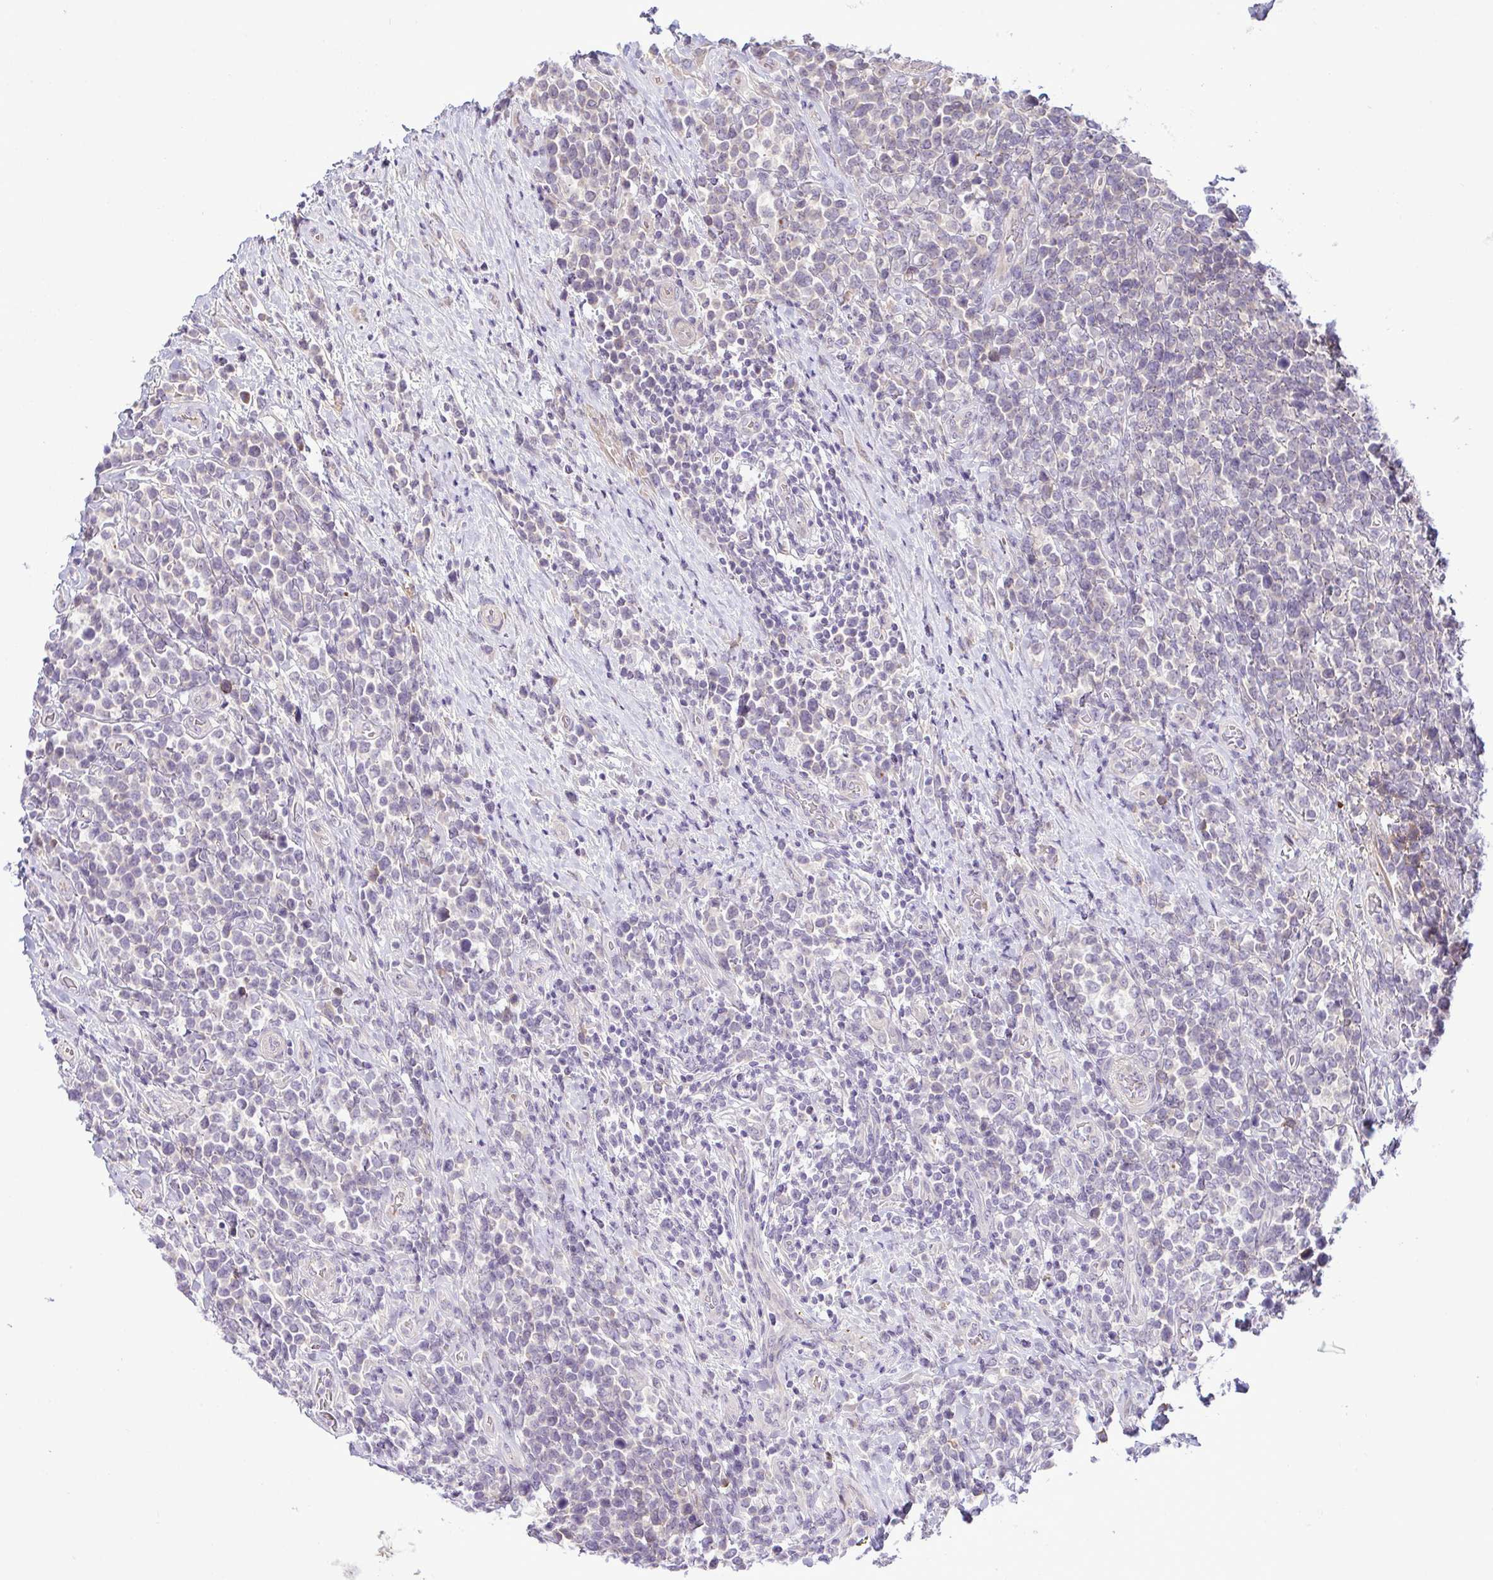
{"staining": {"intensity": "negative", "quantity": "none", "location": "none"}, "tissue": "lymphoma", "cell_type": "Tumor cells", "image_type": "cancer", "snomed": [{"axis": "morphology", "description": "Malignant lymphoma, non-Hodgkin's type, High grade"}, {"axis": "topography", "description": "Soft tissue"}], "caption": "DAB (3,3'-diaminobenzidine) immunohistochemical staining of lymphoma shows no significant expression in tumor cells.", "gene": "SYNPO2L", "patient": {"sex": "female", "age": 56}}